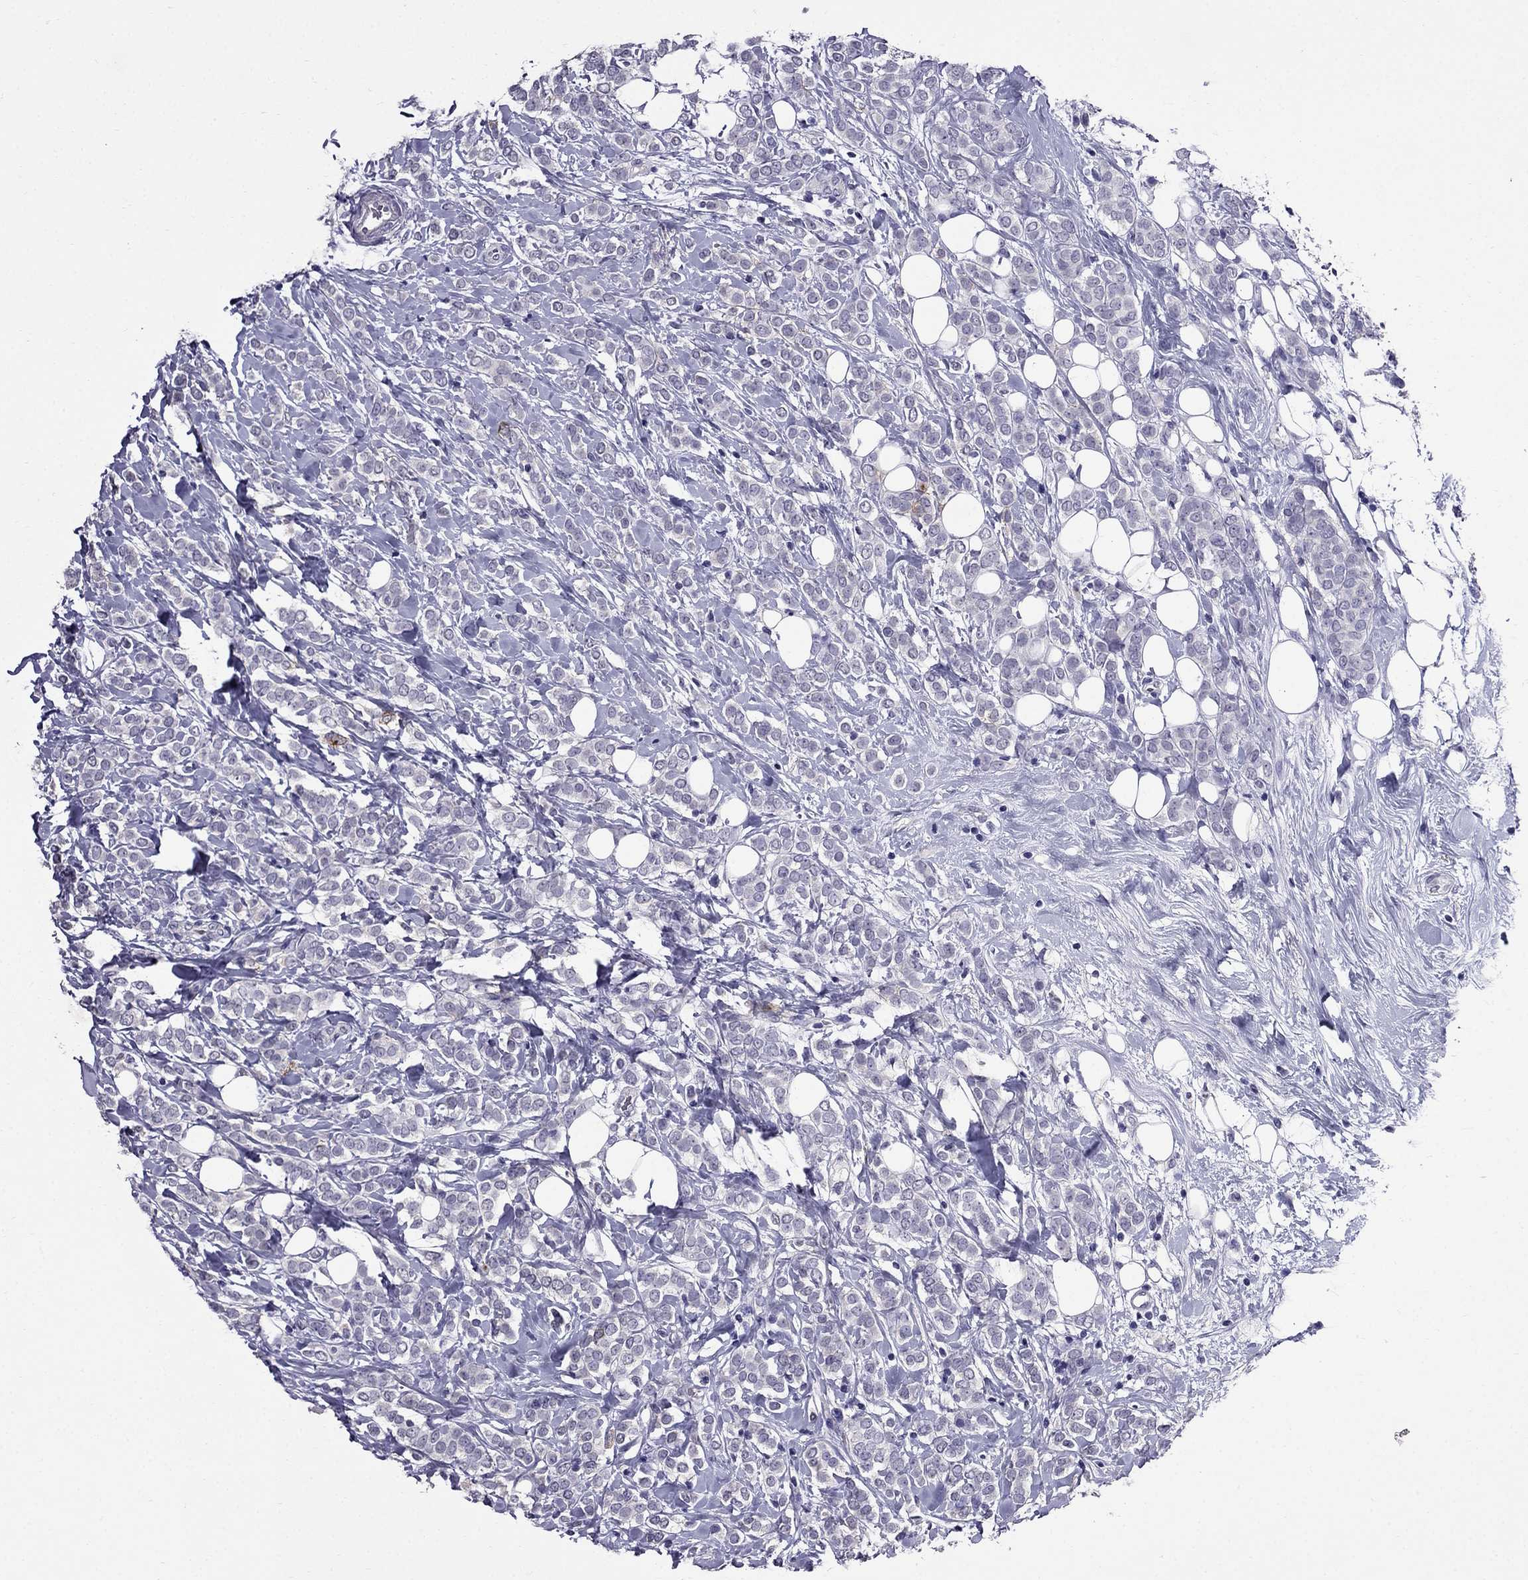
{"staining": {"intensity": "negative", "quantity": "none", "location": "none"}, "tissue": "breast cancer", "cell_type": "Tumor cells", "image_type": "cancer", "snomed": [{"axis": "morphology", "description": "Lobular carcinoma"}, {"axis": "topography", "description": "Breast"}], "caption": "Breast lobular carcinoma stained for a protein using immunohistochemistry reveals no staining tumor cells.", "gene": "OLFM4", "patient": {"sex": "female", "age": 49}}